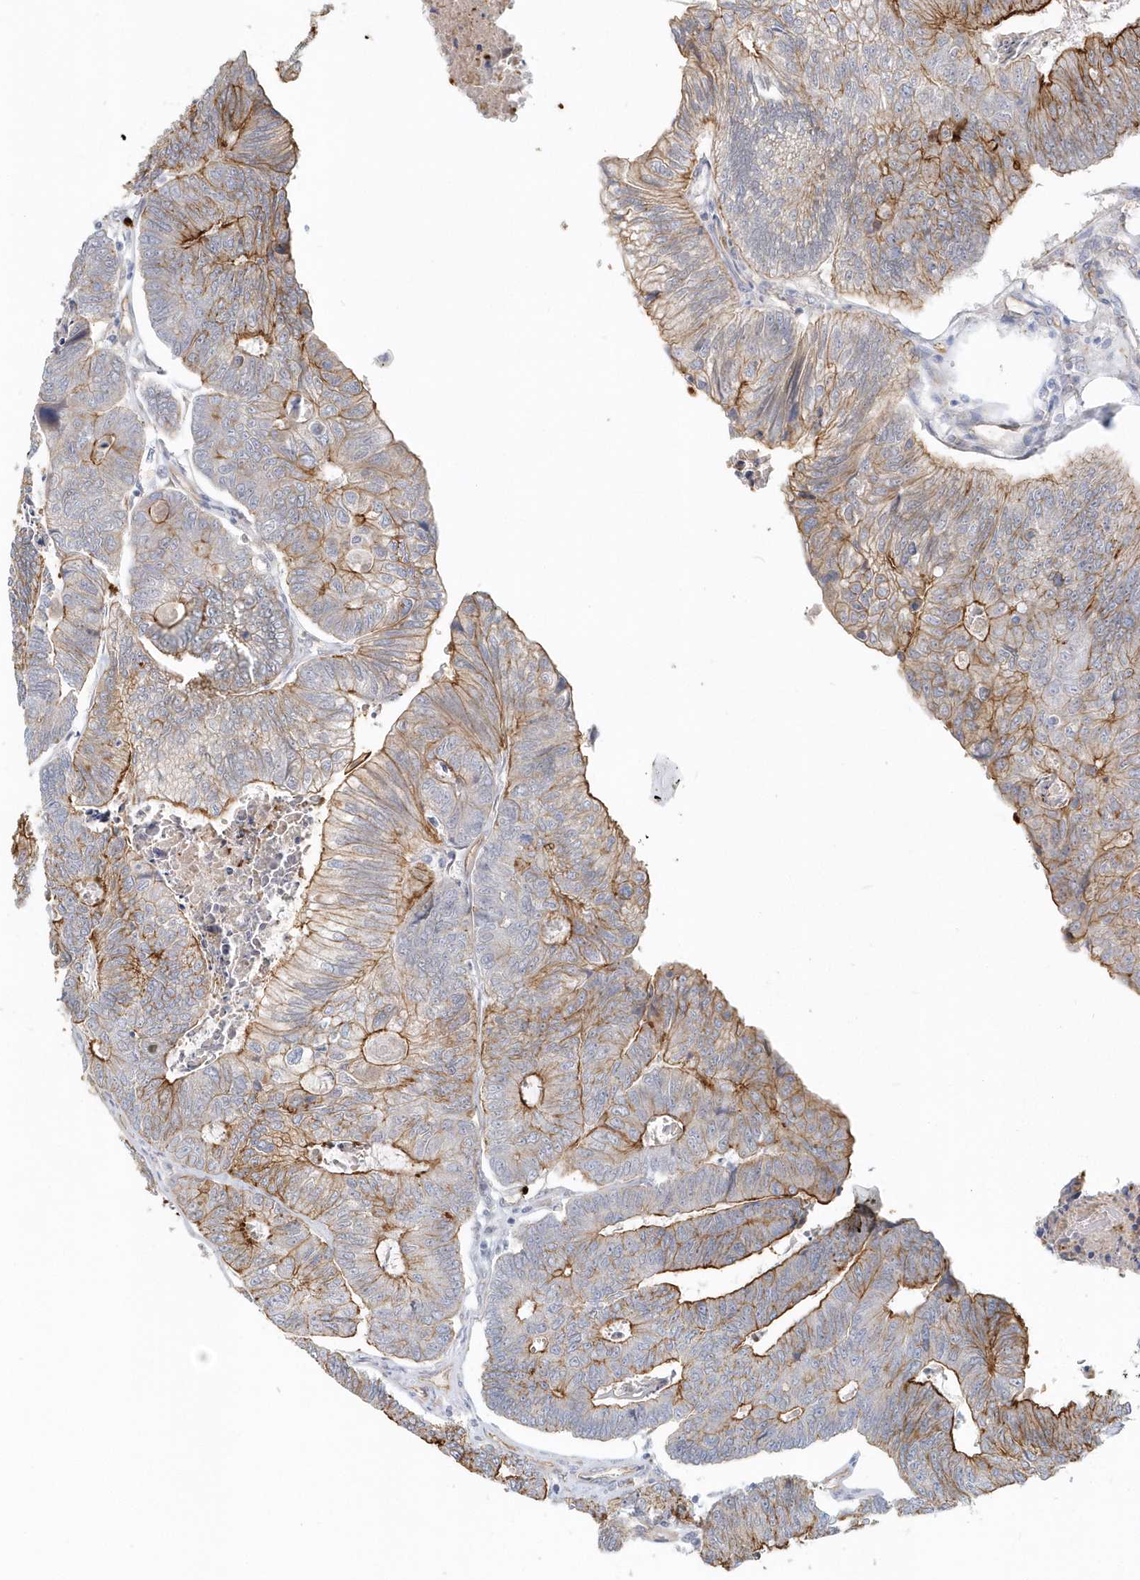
{"staining": {"intensity": "strong", "quantity": "25%-75%", "location": "cytoplasmic/membranous"}, "tissue": "colorectal cancer", "cell_type": "Tumor cells", "image_type": "cancer", "snomed": [{"axis": "morphology", "description": "Adenocarcinoma, NOS"}, {"axis": "topography", "description": "Colon"}], "caption": "This is a photomicrograph of immunohistochemistry staining of adenocarcinoma (colorectal), which shows strong positivity in the cytoplasmic/membranous of tumor cells.", "gene": "DNAH1", "patient": {"sex": "female", "age": 67}}